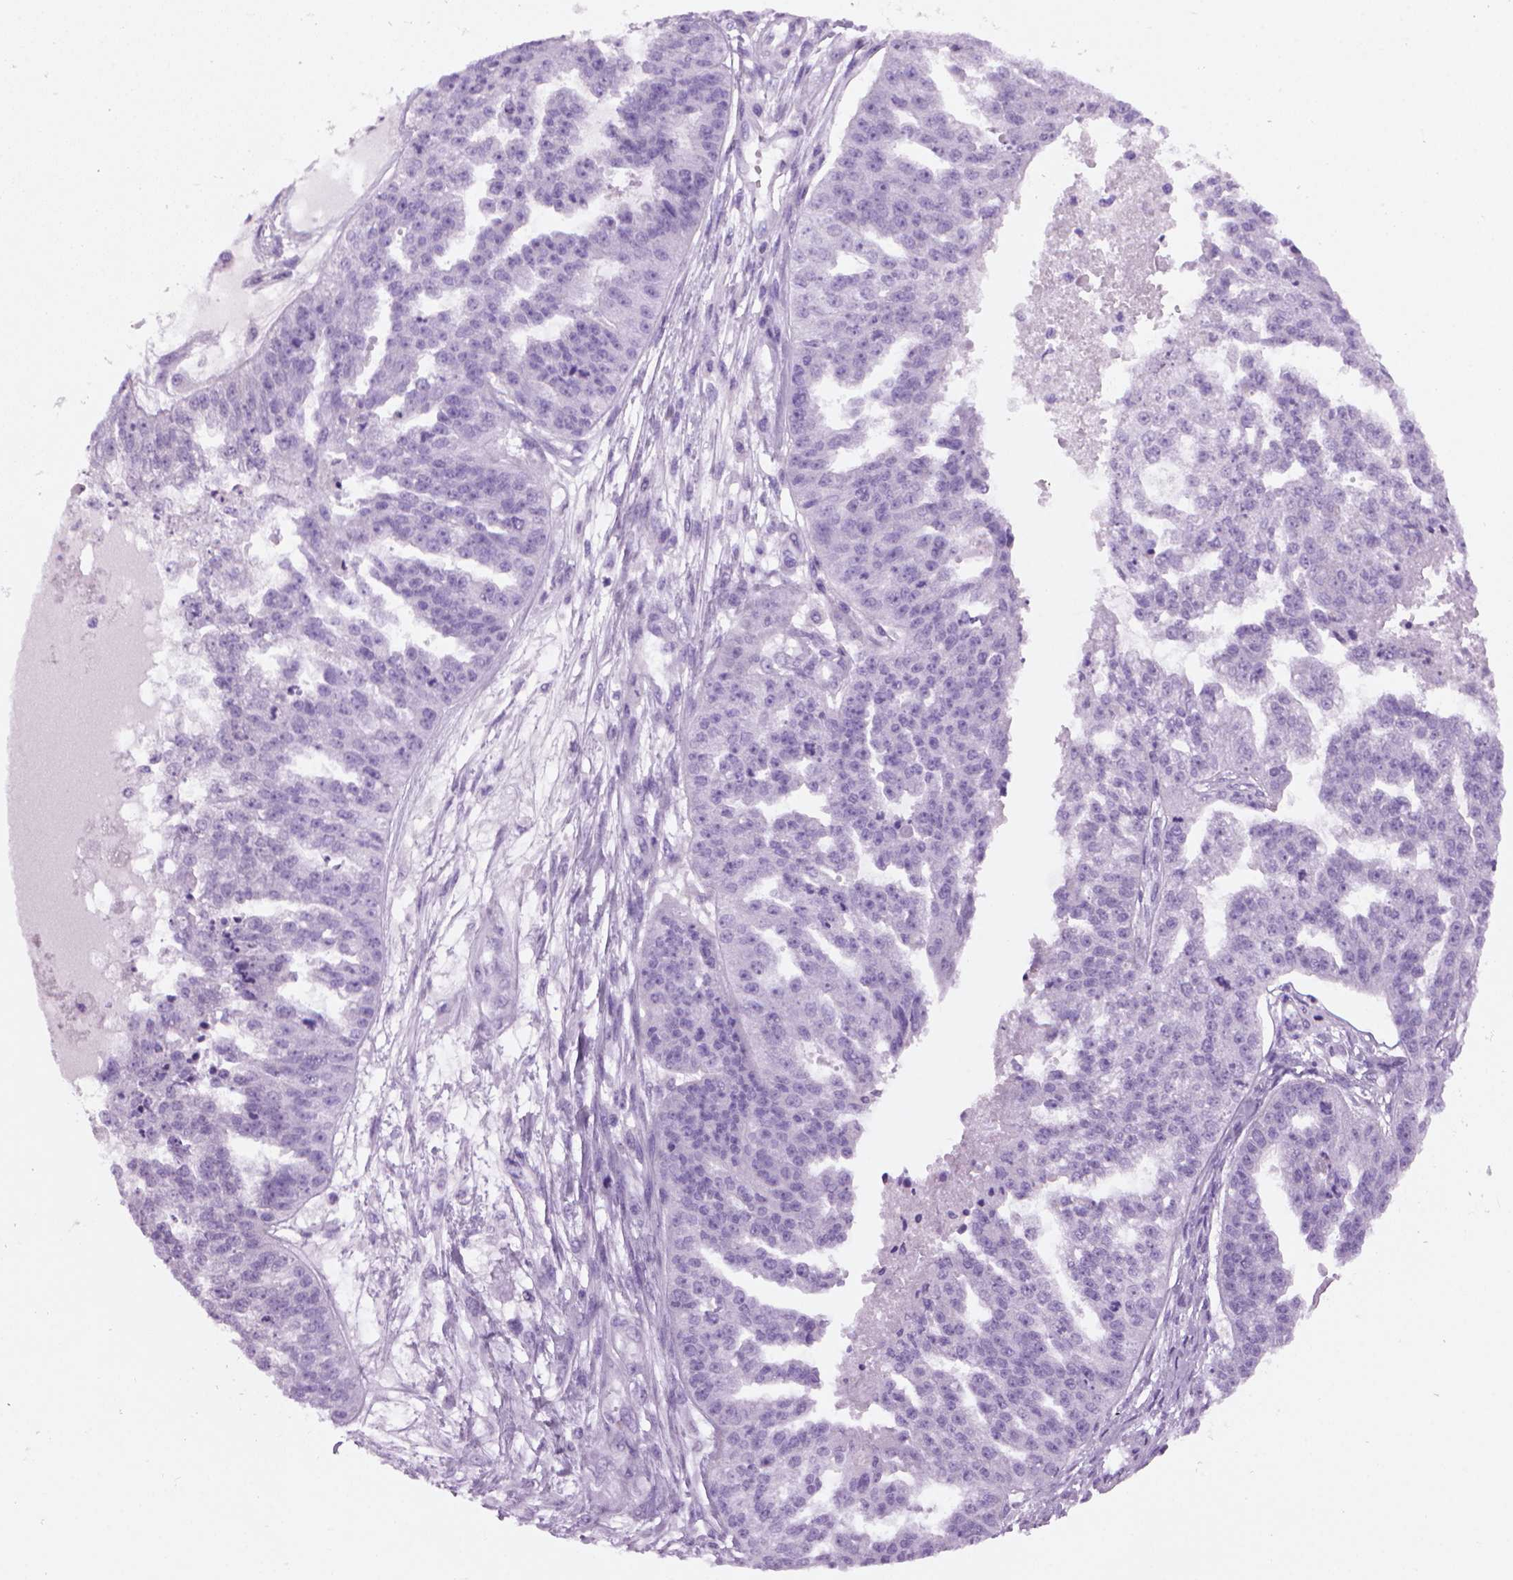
{"staining": {"intensity": "negative", "quantity": "none", "location": "none"}, "tissue": "ovarian cancer", "cell_type": "Tumor cells", "image_type": "cancer", "snomed": [{"axis": "morphology", "description": "Cystadenocarcinoma, serous, NOS"}, {"axis": "topography", "description": "Ovary"}], "caption": "IHC micrograph of neoplastic tissue: ovarian serous cystadenocarcinoma stained with DAB demonstrates no significant protein positivity in tumor cells.", "gene": "MZB1", "patient": {"sex": "female", "age": 58}}